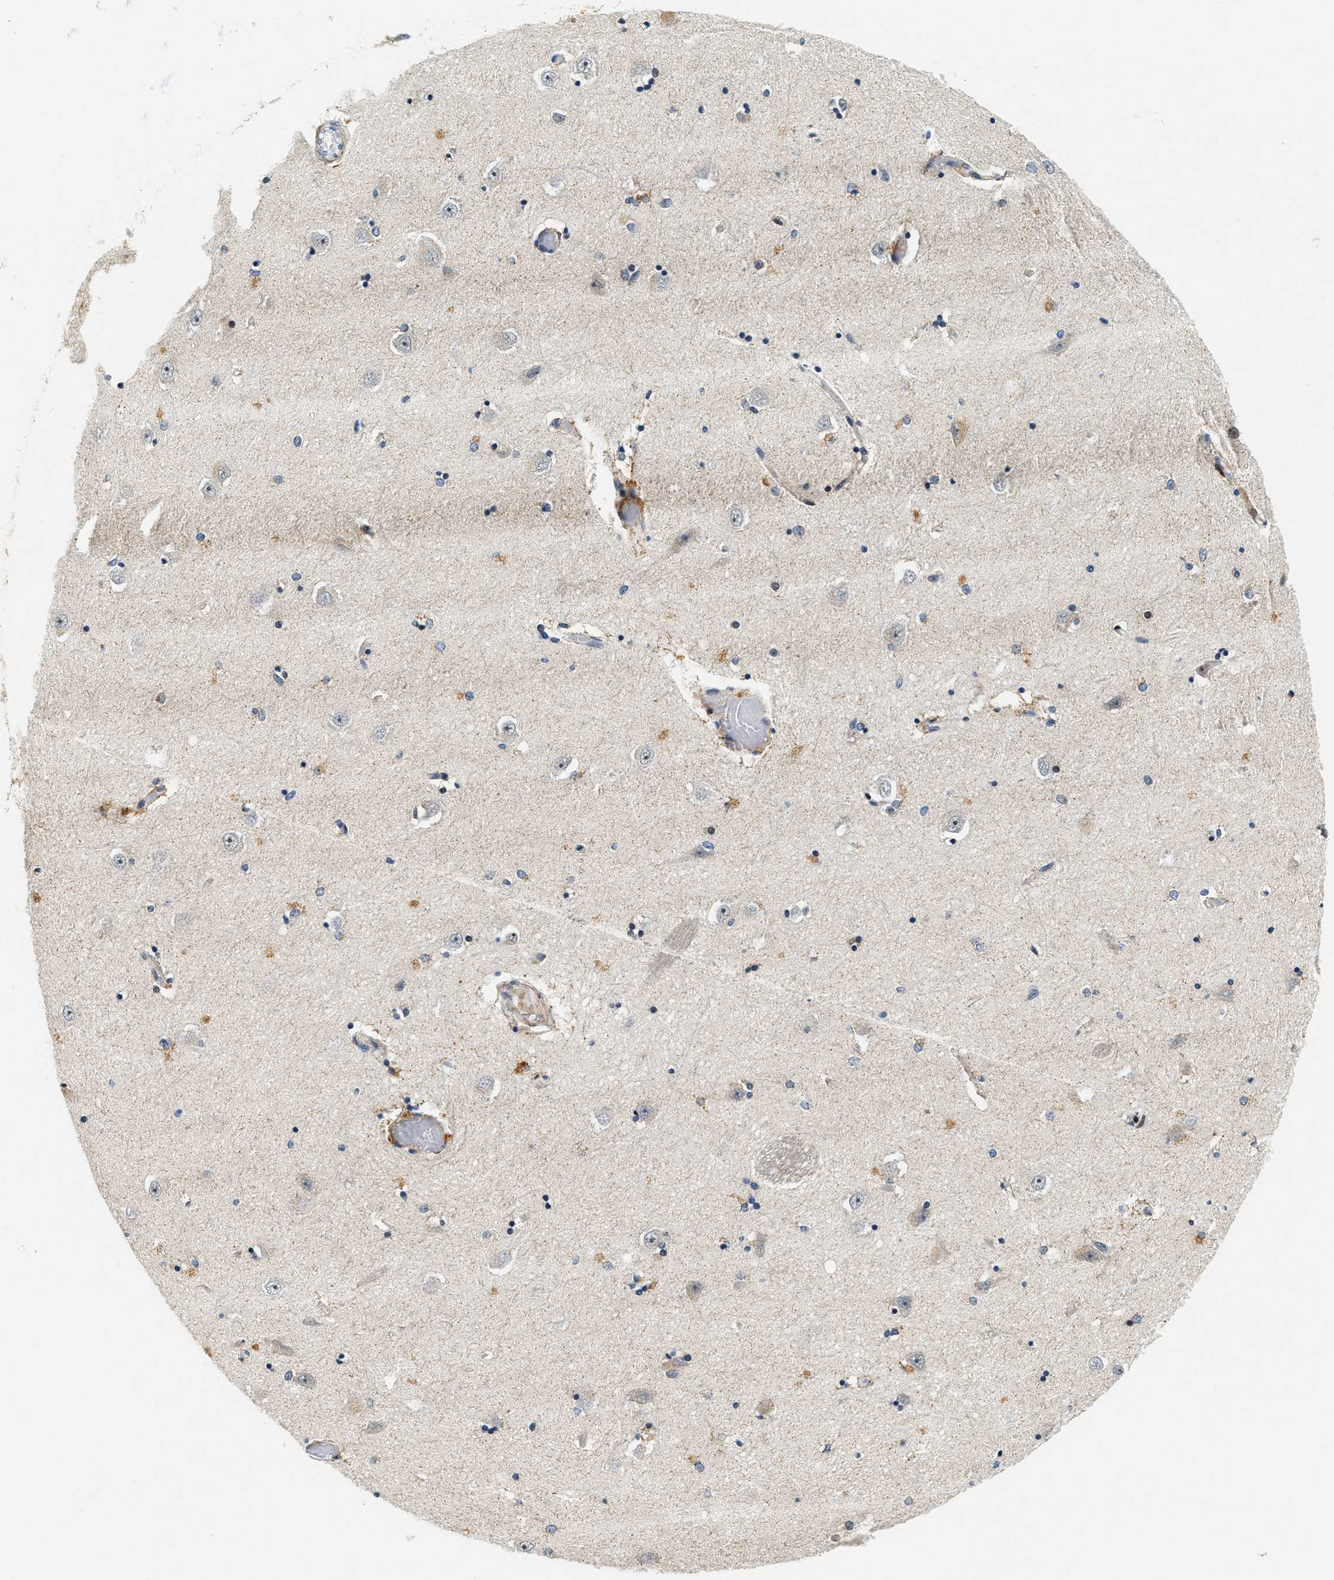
{"staining": {"intensity": "weak", "quantity": "25%-75%", "location": "cytoplasmic/membranous"}, "tissue": "hippocampus", "cell_type": "Glial cells", "image_type": "normal", "snomed": [{"axis": "morphology", "description": "Normal tissue, NOS"}, {"axis": "topography", "description": "Hippocampus"}], "caption": "The micrograph demonstrates staining of normal hippocampus, revealing weak cytoplasmic/membranous protein expression (brown color) within glial cells. (DAB = brown stain, brightfield microscopy at high magnification).", "gene": "SAMD9", "patient": {"sex": "male", "age": 45}}